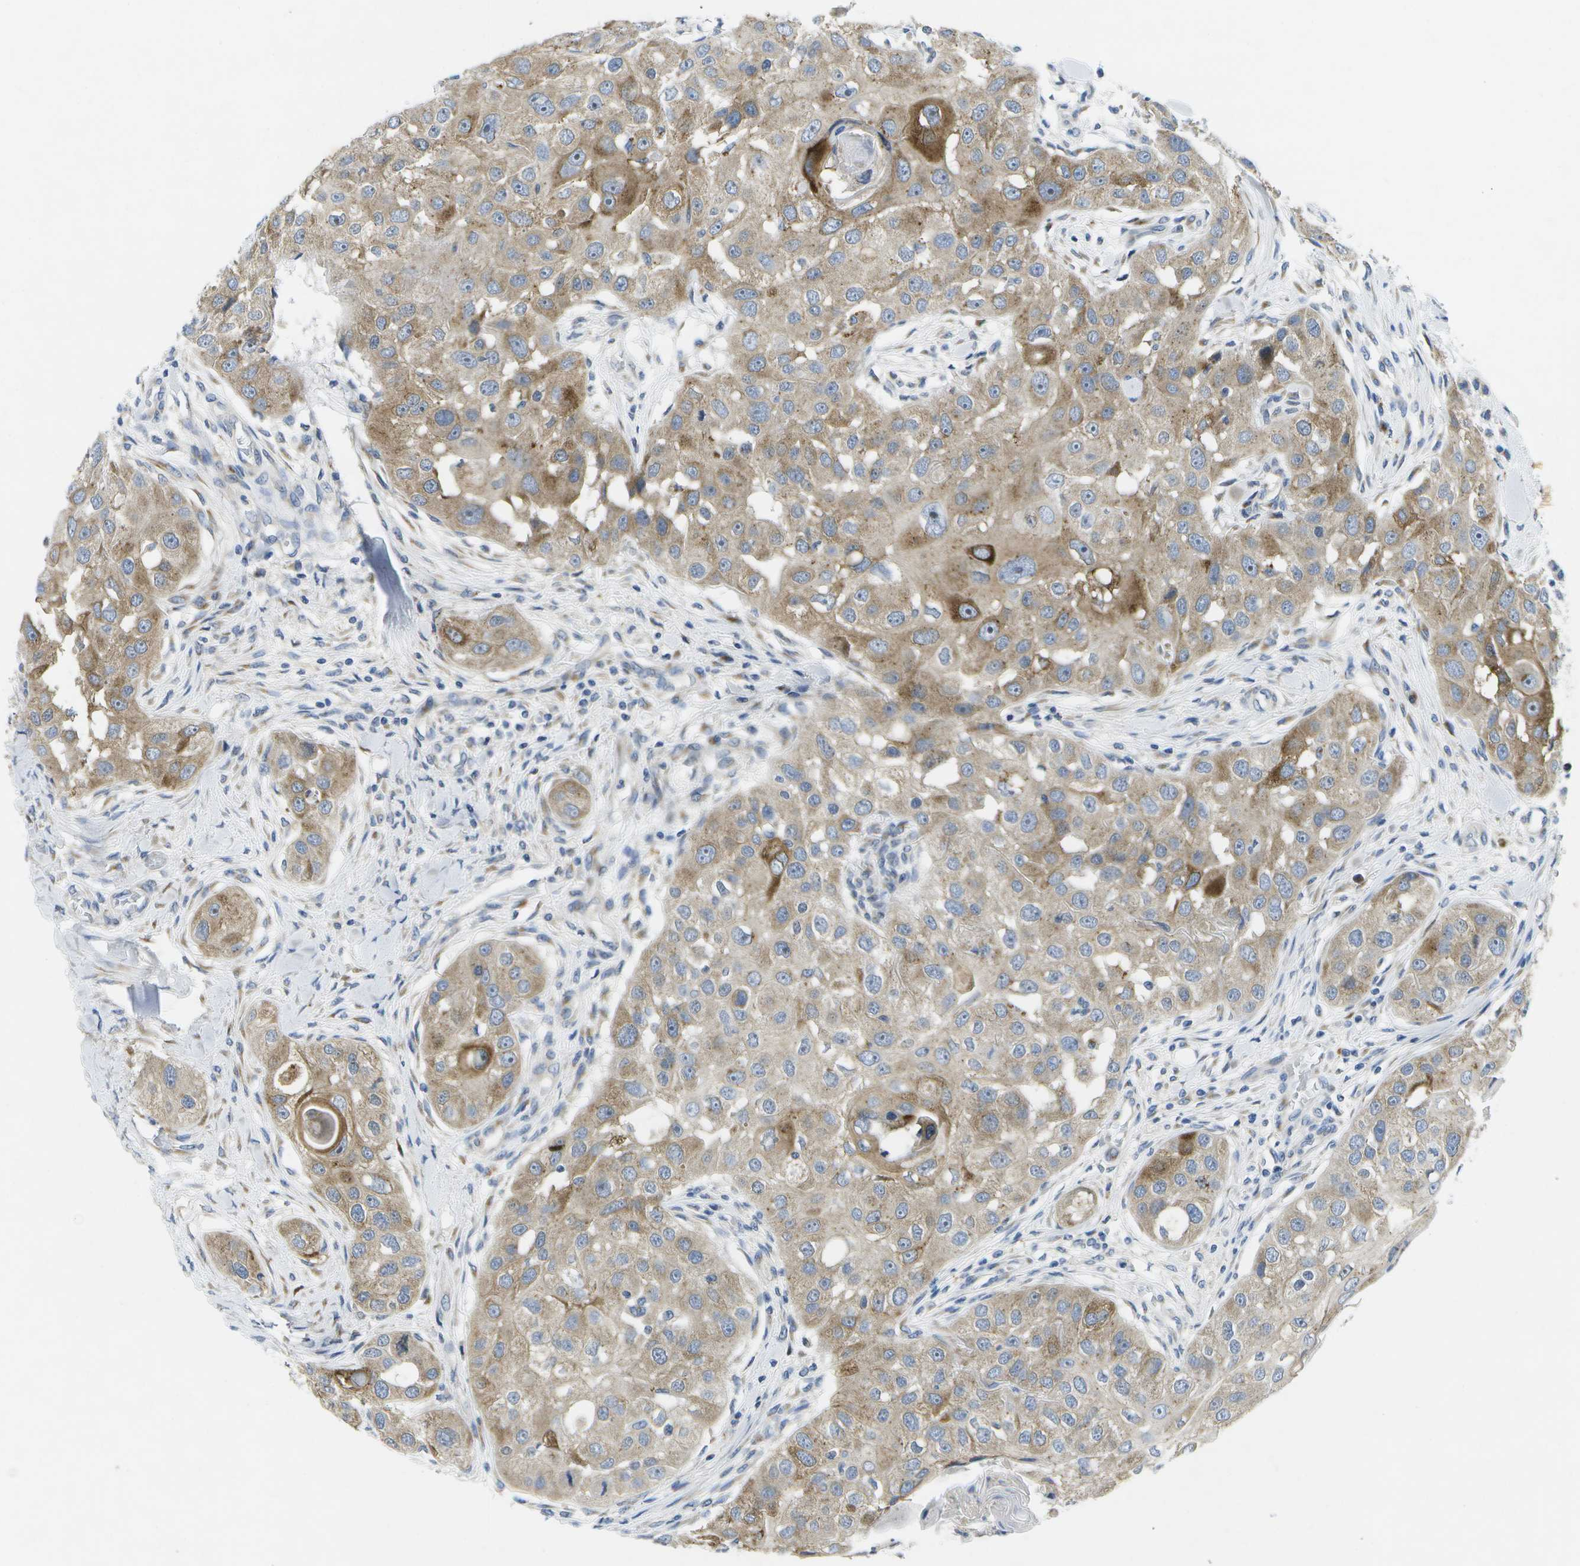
{"staining": {"intensity": "weak", "quantity": ">75%", "location": "cytoplasmic/membranous"}, "tissue": "head and neck cancer", "cell_type": "Tumor cells", "image_type": "cancer", "snomed": [{"axis": "morphology", "description": "Normal tissue, NOS"}, {"axis": "morphology", "description": "Squamous cell carcinoma, NOS"}, {"axis": "topography", "description": "Skeletal muscle"}, {"axis": "topography", "description": "Head-Neck"}], "caption": "An immunohistochemistry (IHC) histopathology image of neoplastic tissue is shown. Protein staining in brown highlights weak cytoplasmic/membranous positivity in squamous cell carcinoma (head and neck) within tumor cells.", "gene": "KDELR1", "patient": {"sex": "male", "age": 51}}